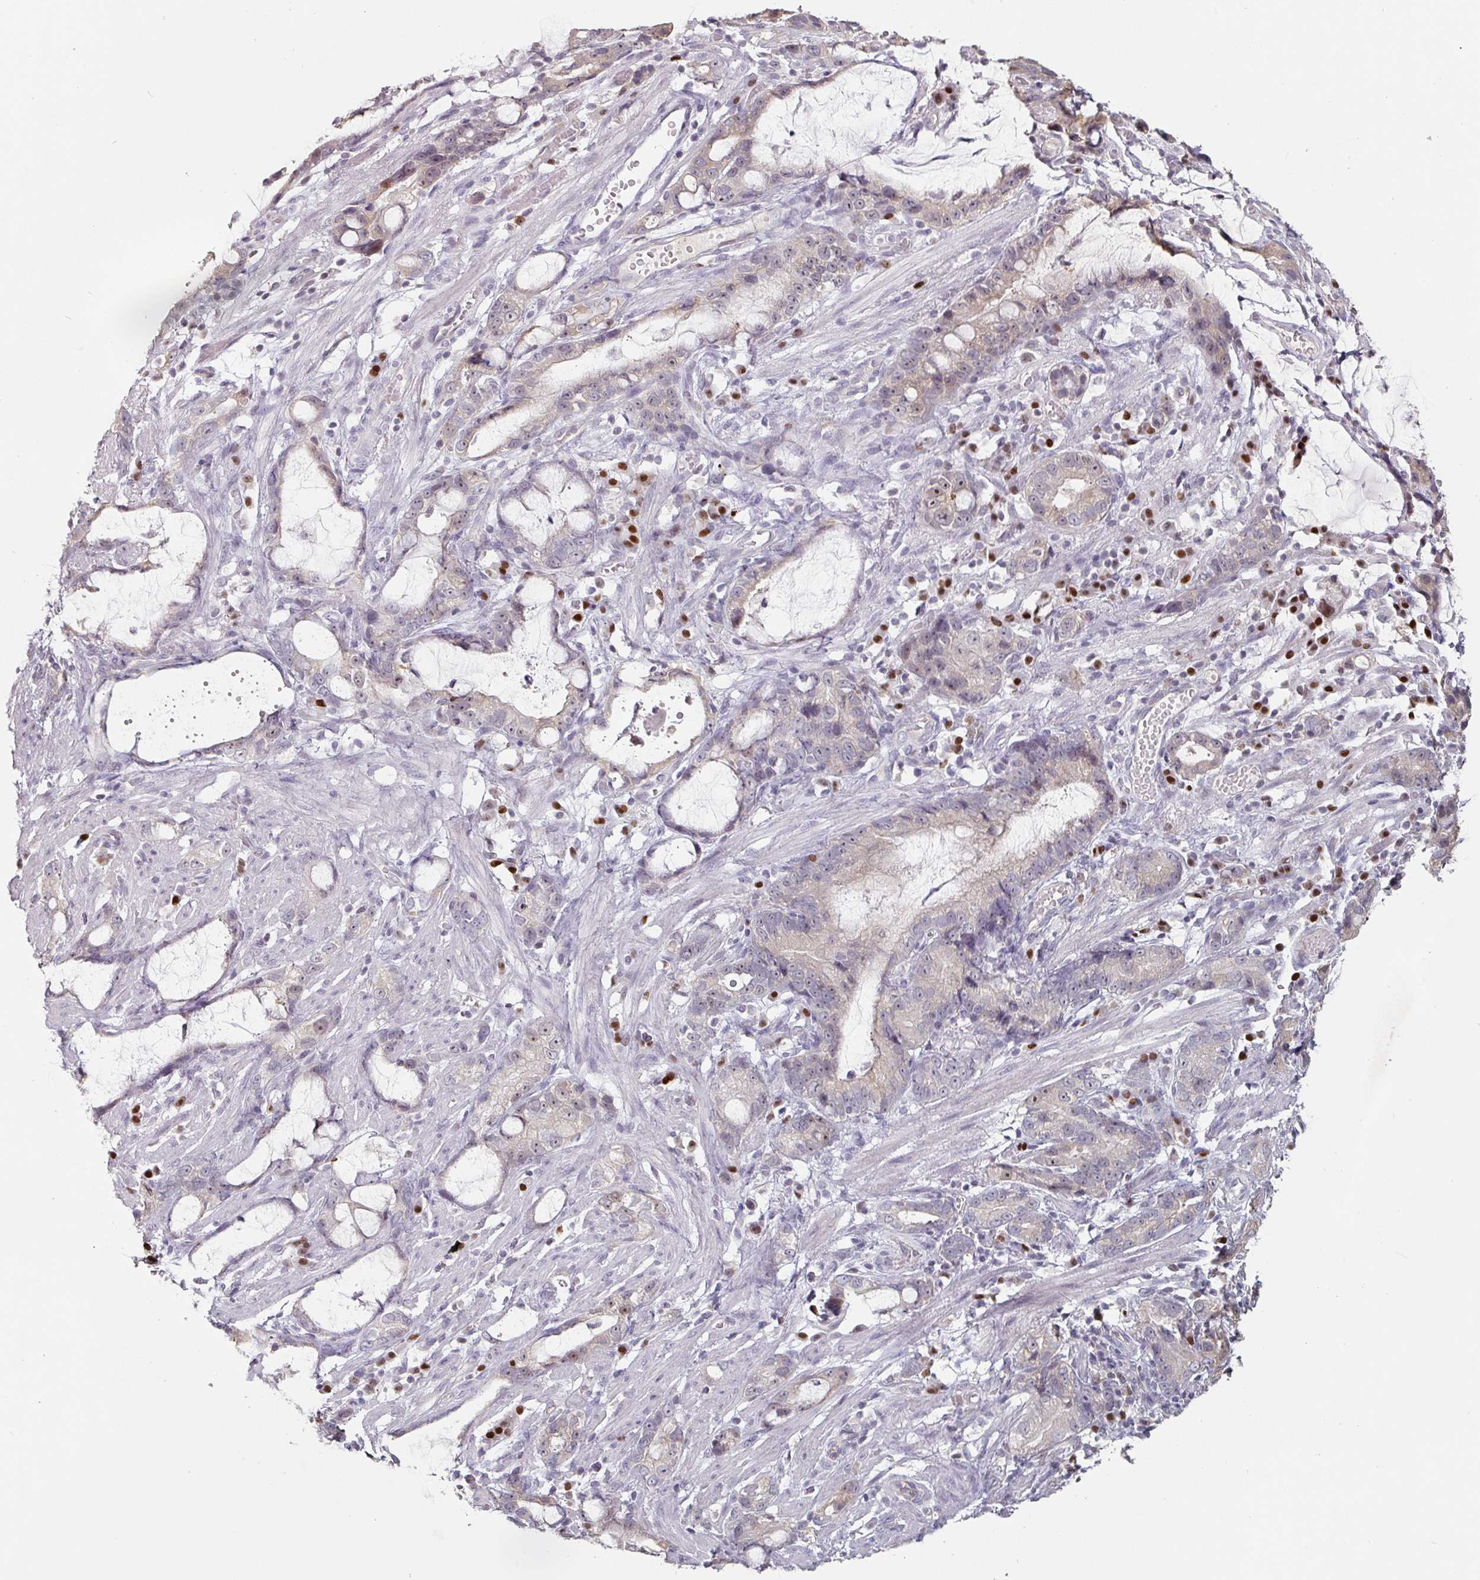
{"staining": {"intensity": "weak", "quantity": "25%-75%", "location": "cytoplasmic/membranous,nuclear"}, "tissue": "stomach cancer", "cell_type": "Tumor cells", "image_type": "cancer", "snomed": [{"axis": "morphology", "description": "Adenocarcinoma, NOS"}, {"axis": "topography", "description": "Stomach"}], "caption": "High-magnification brightfield microscopy of stomach cancer stained with DAB (3,3'-diaminobenzidine) (brown) and counterstained with hematoxylin (blue). tumor cells exhibit weak cytoplasmic/membranous and nuclear expression is seen in approximately25%-75% of cells.", "gene": "ZBTB6", "patient": {"sex": "male", "age": 55}}